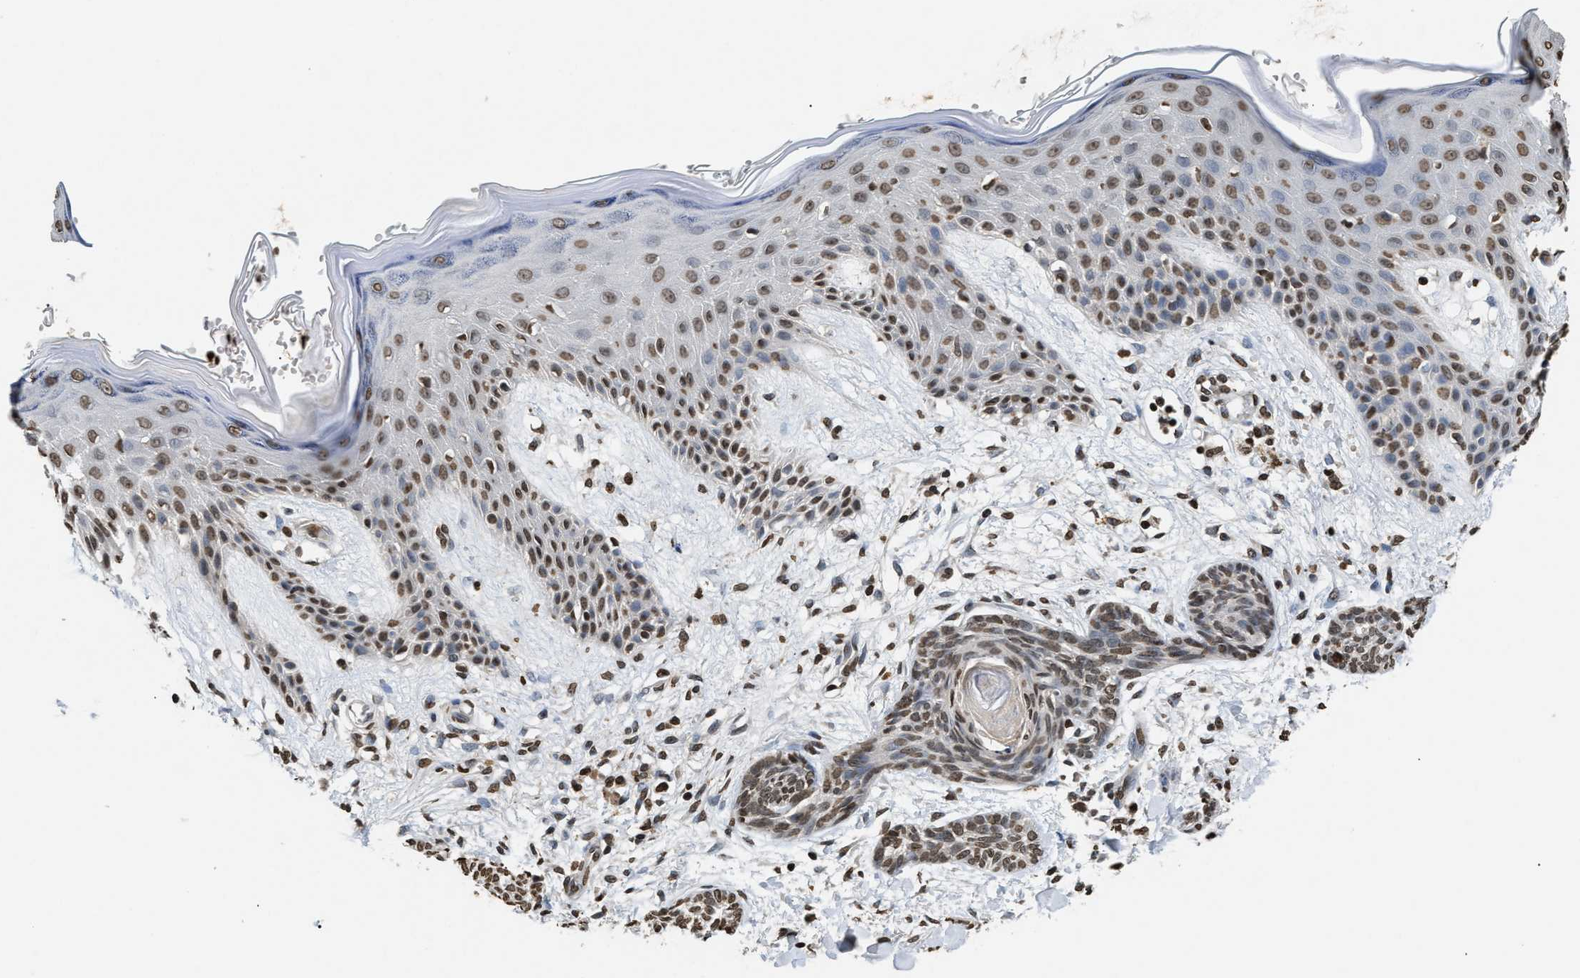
{"staining": {"intensity": "moderate", "quantity": ">75%", "location": "nuclear"}, "tissue": "skin cancer", "cell_type": "Tumor cells", "image_type": "cancer", "snomed": [{"axis": "morphology", "description": "Basal cell carcinoma"}, {"axis": "topography", "description": "Skin"}], "caption": "Skin cancer (basal cell carcinoma) stained with a brown dye exhibits moderate nuclear positive positivity in approximately >75% of tumor cells.", "gene": "DNASE1L3", "patient": {"sex": "female", "age": 59}}